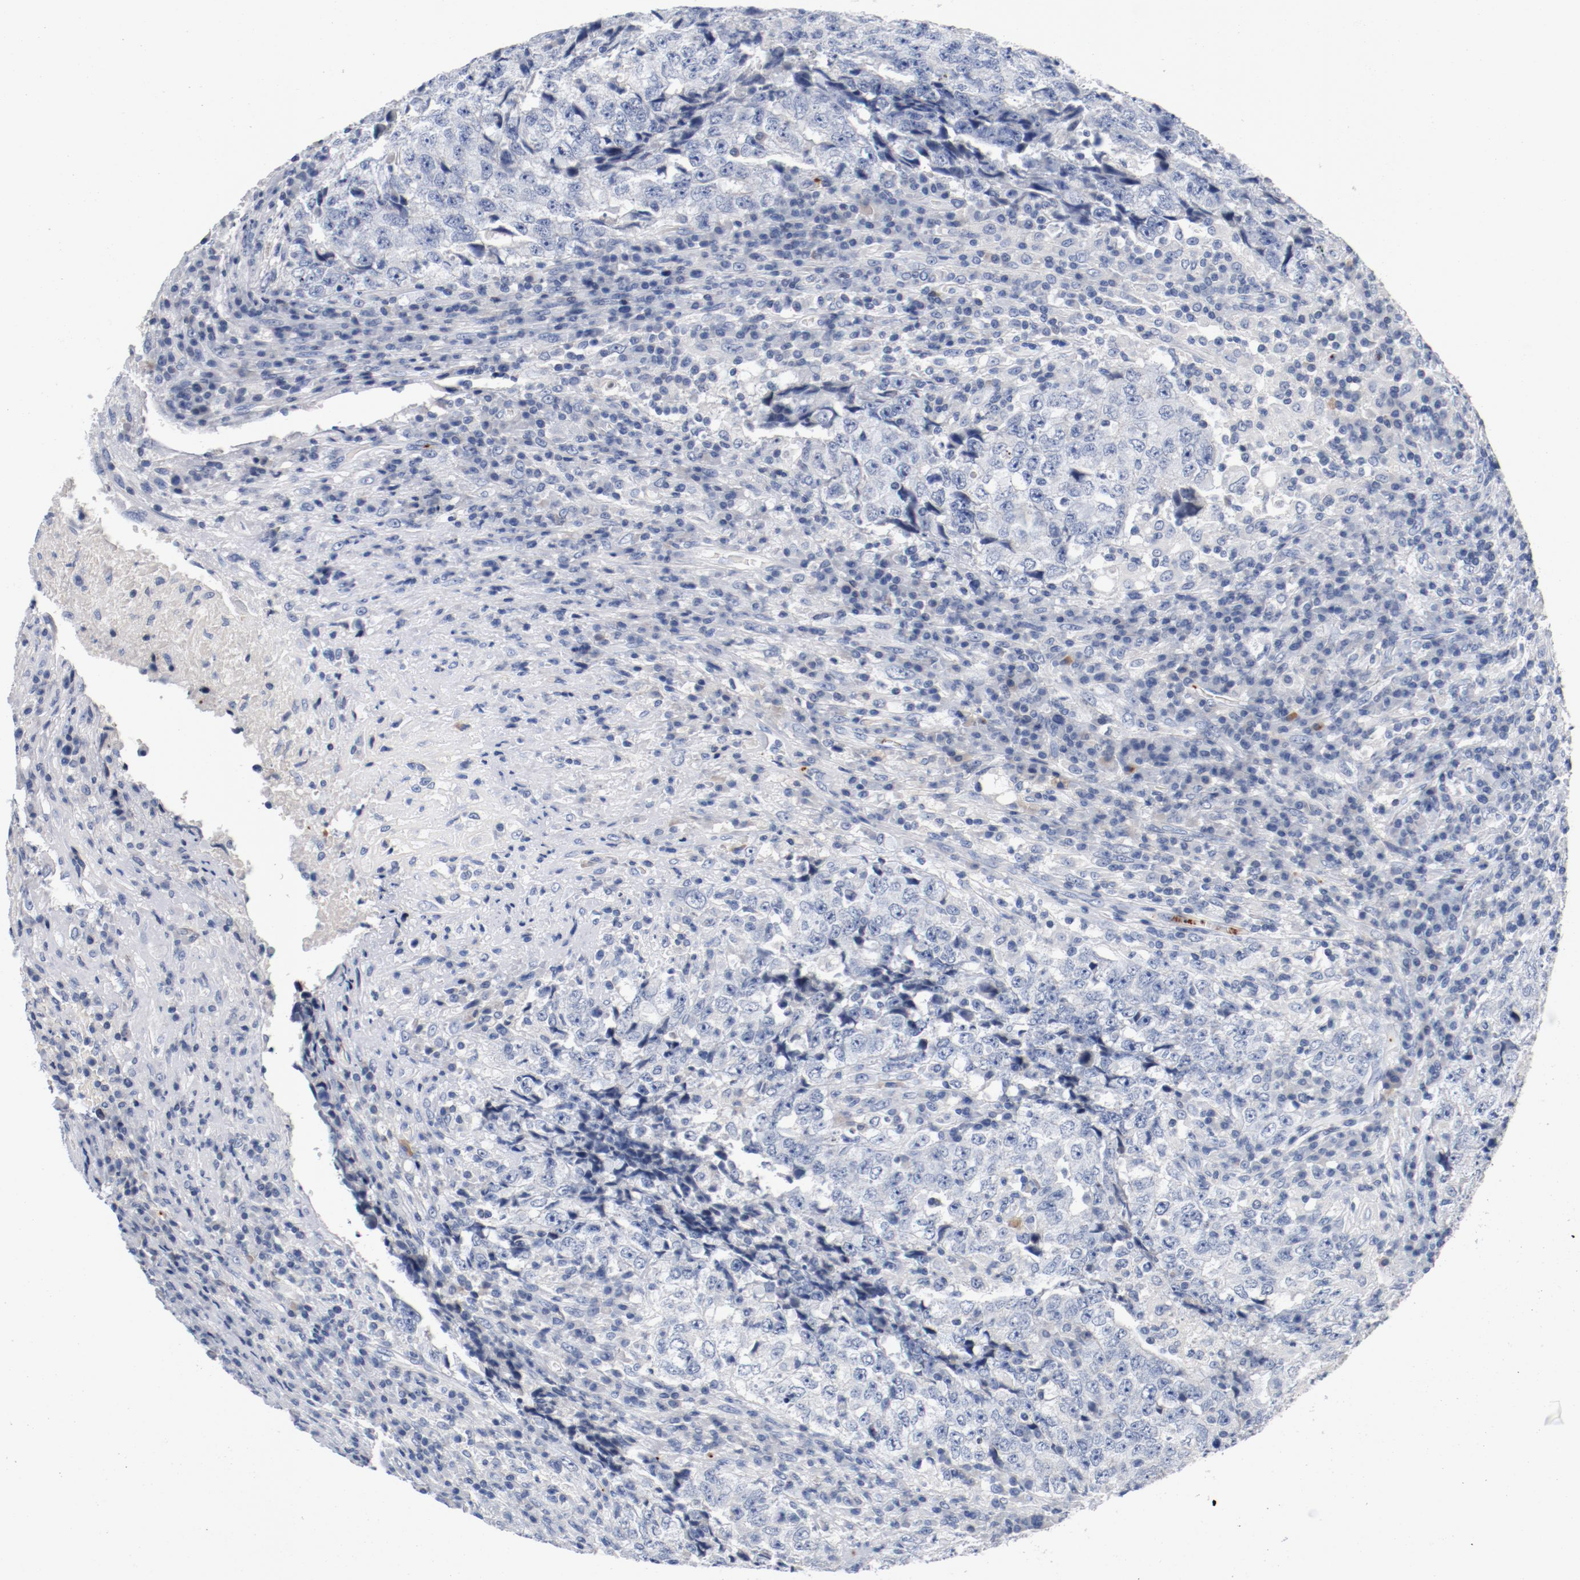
{"staining": {"intensity": "negative", "quantity": "none", "location": "none"}, "tissue": "testis cancer", "cell_type": "Tumor cells", "image_type": "cancer", "snomed": [{"axis": "morphology", "description": "Necrosis, NOS"}, {"axis": "morphology", "description": "Carcinoma, Embryonal, NOS"}, {"axis": "topography", "description": "Testis"}], "caption": "This is an immunohistochemistry image of embryonal carcinoma (testis). There is no staining in tumor cells.", "gene": "PIM1", "patient": {"sex": "male", "age": 19}}